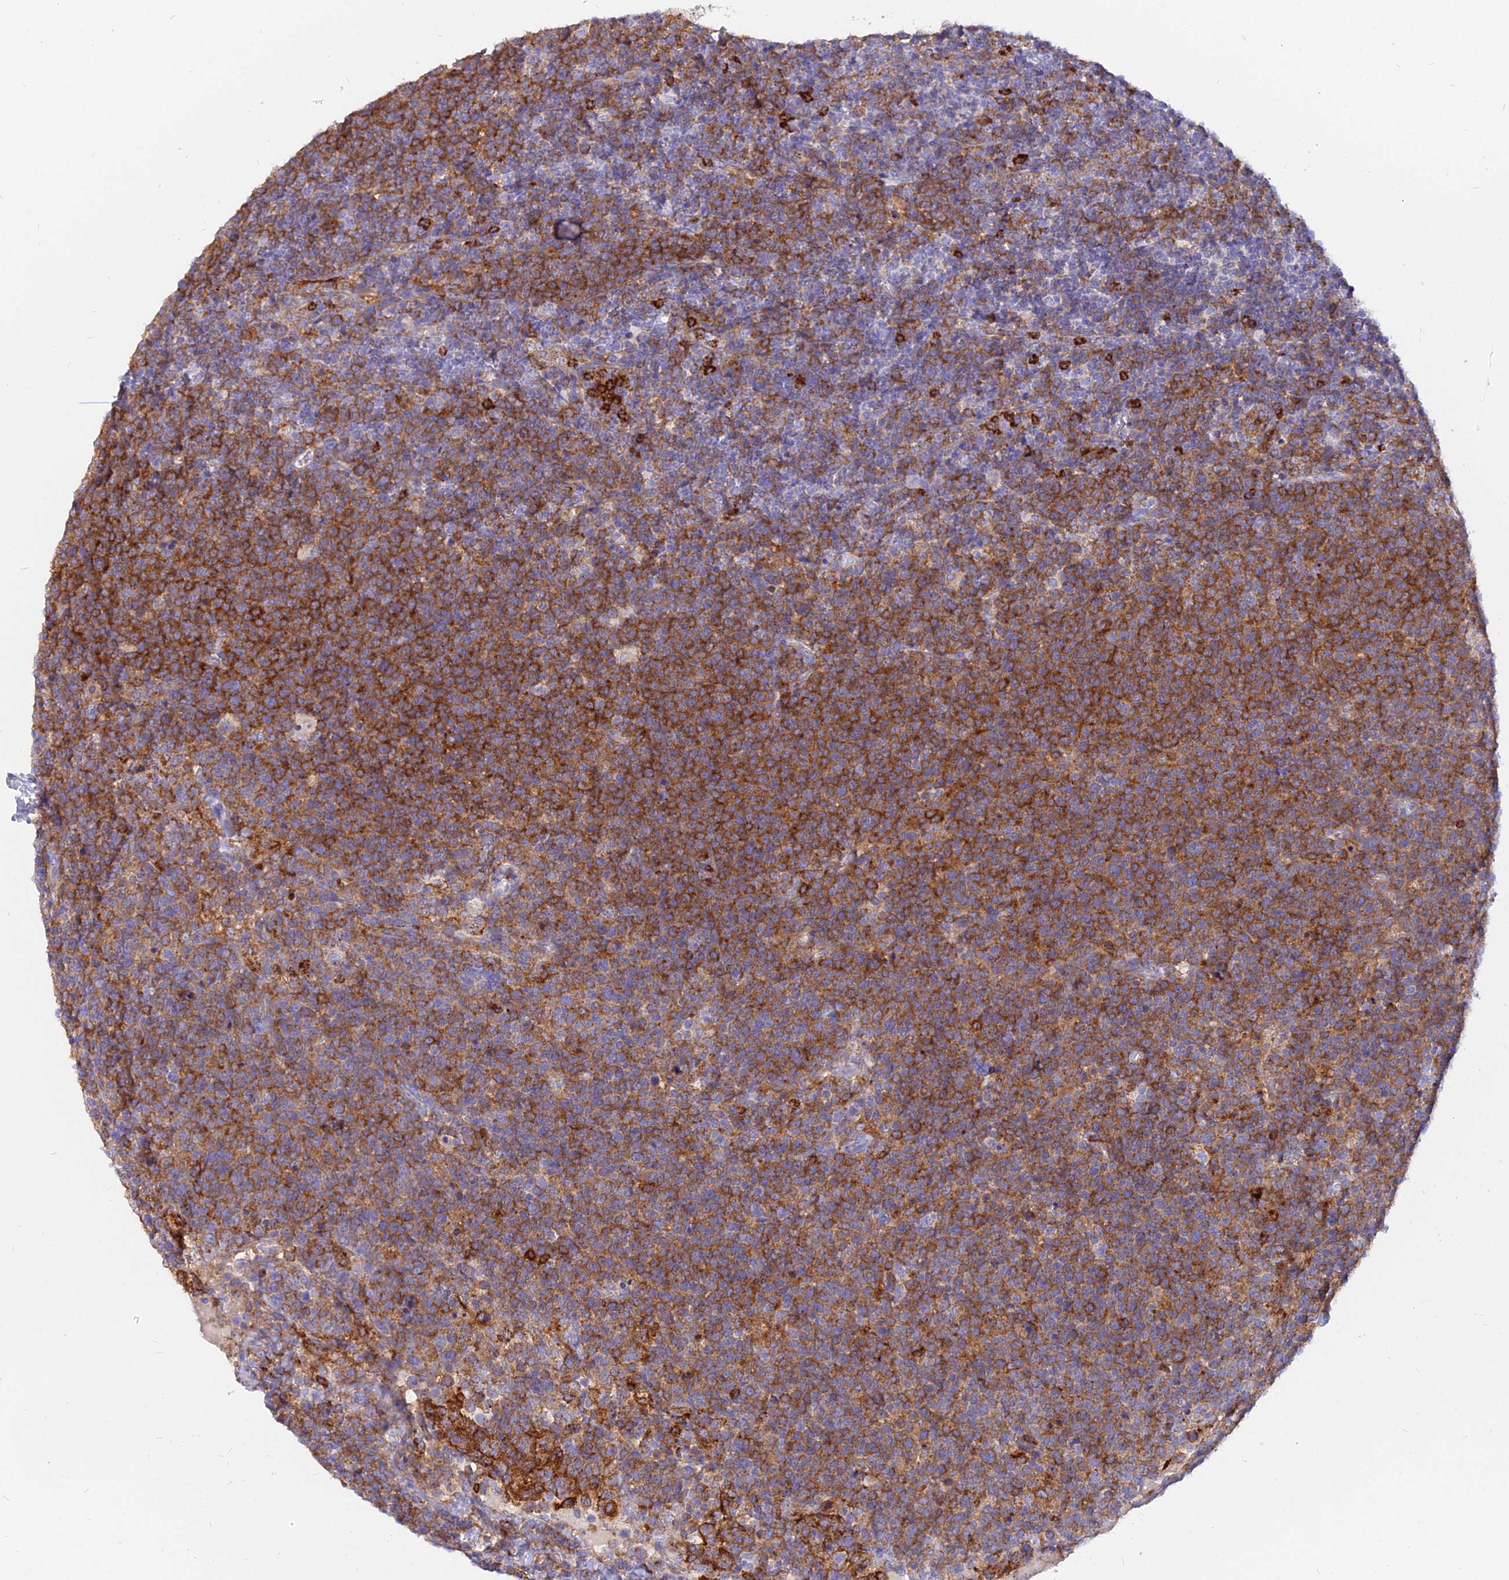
{"staining": {"intensity": "strong", "quantity": "25%-75%", "location": "cytoplasmic/membranous"}, "tissue": "lymphoma", "cell_type": "Tumor cells", "image_type": "cancer", "snomed": [{"axis": "morphology", "description": "Malignant lymphoma, non-Hodgkin's type, High grade"}, {"axis": "topography", "description": "Lymph node"}], "caption": "Brown immunohistochemical staining in lymphoma demonstrates strong cytoplasmic/membranous positivity in approximately 25%-75% of tumor cells.", "gene": "AGTRAP", "patient": {"sex": "male", "age": 61}}